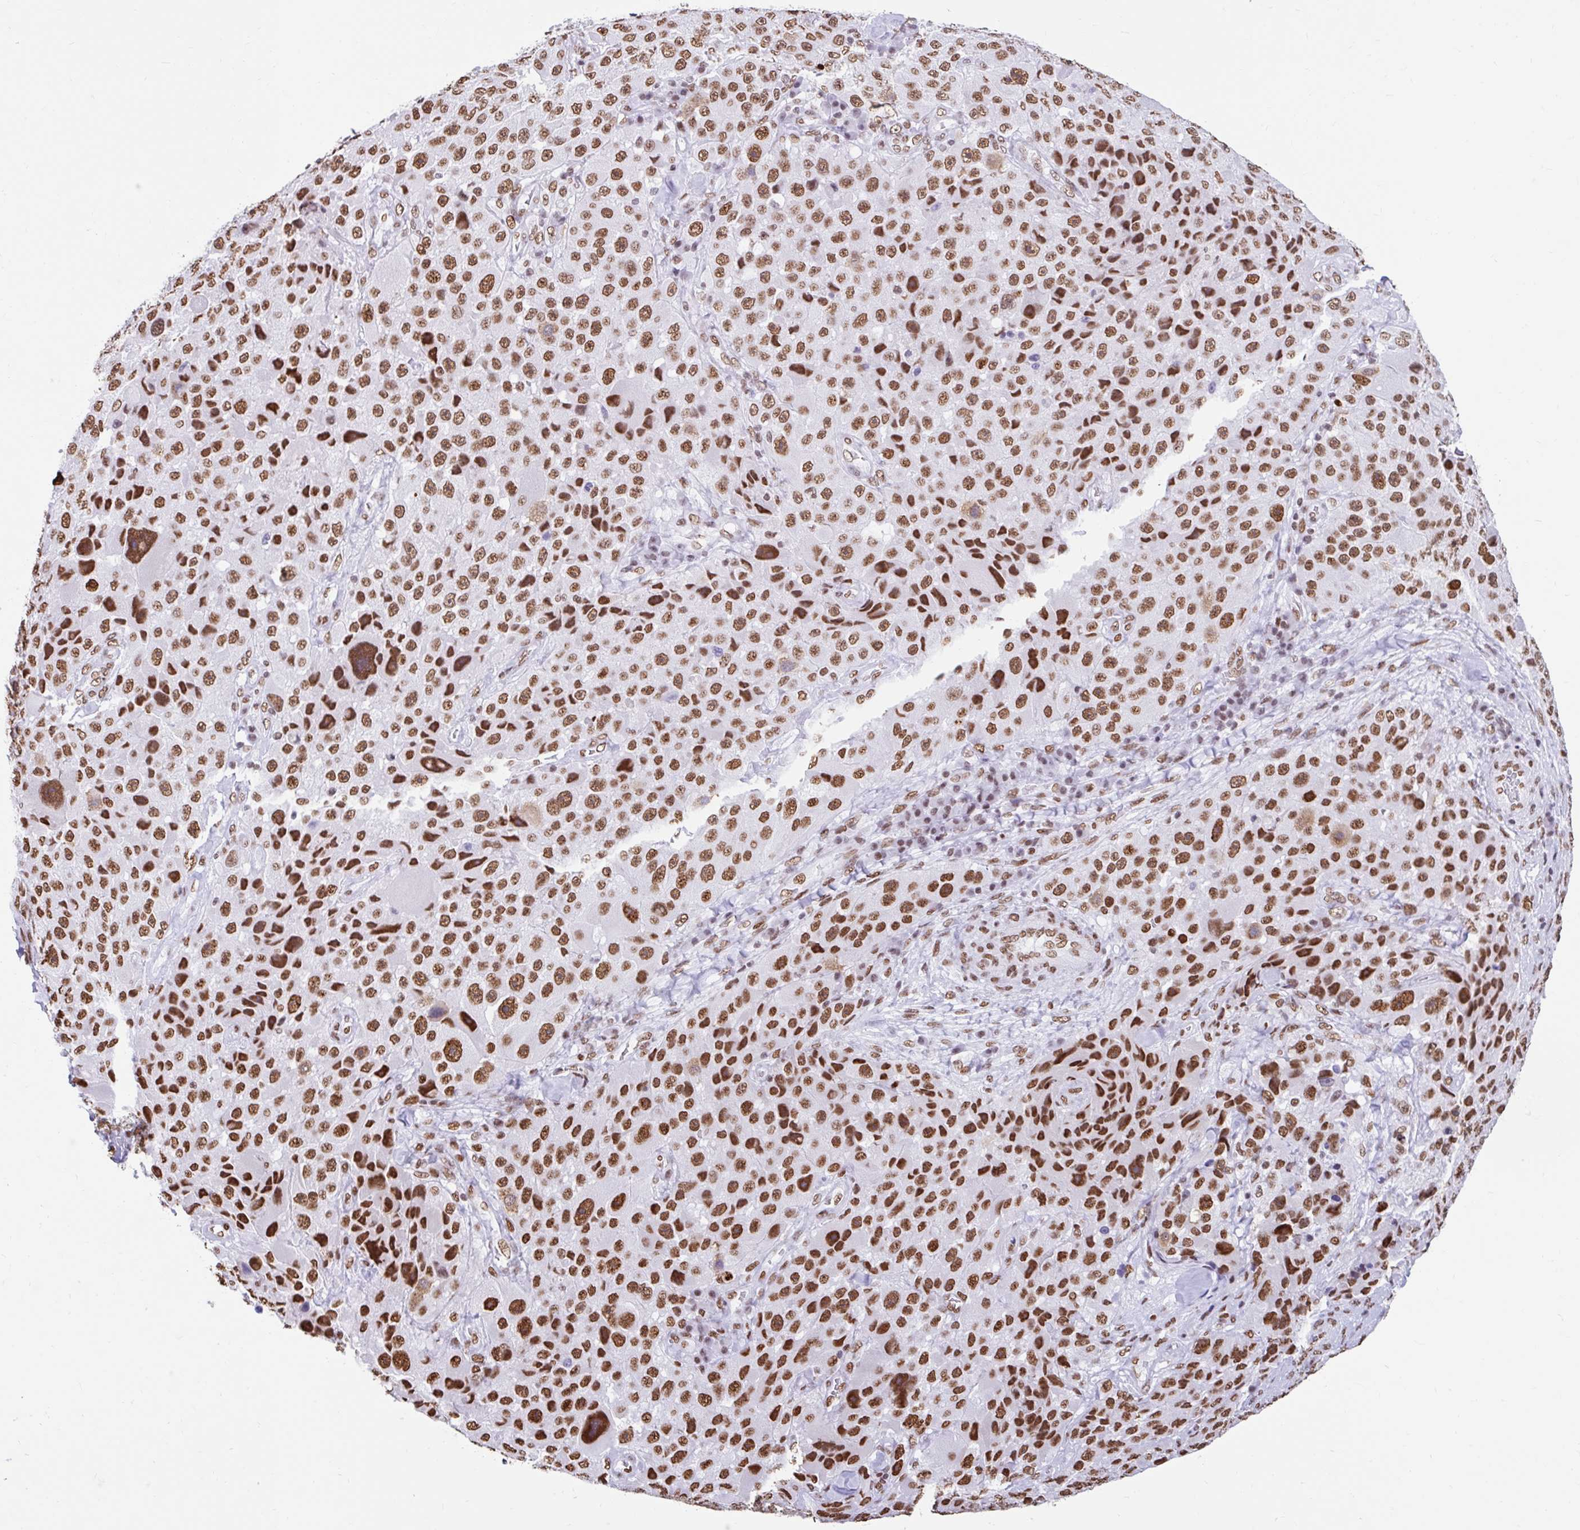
{"staining": {"intensity": "strong", "quantity": ">75%", "location": "nuclear"}, "tissue": "melanoma", "cell_type": "Tumor cells", "image_type": "cancer", "snomed": [{"axis": "morphology", "description": "Malignant melanoma, Metastatic site"}, {"axis": "topography", "description": "Lymph node"}], "caption": "Immunohistochemical staining of human malignant melanoma (metastatic site) shows high levels of strong nuclear expression in about >75% of tumor cells.", "gene": "KHDRBS1", "patient": {"sex": "male", "age": 62}}